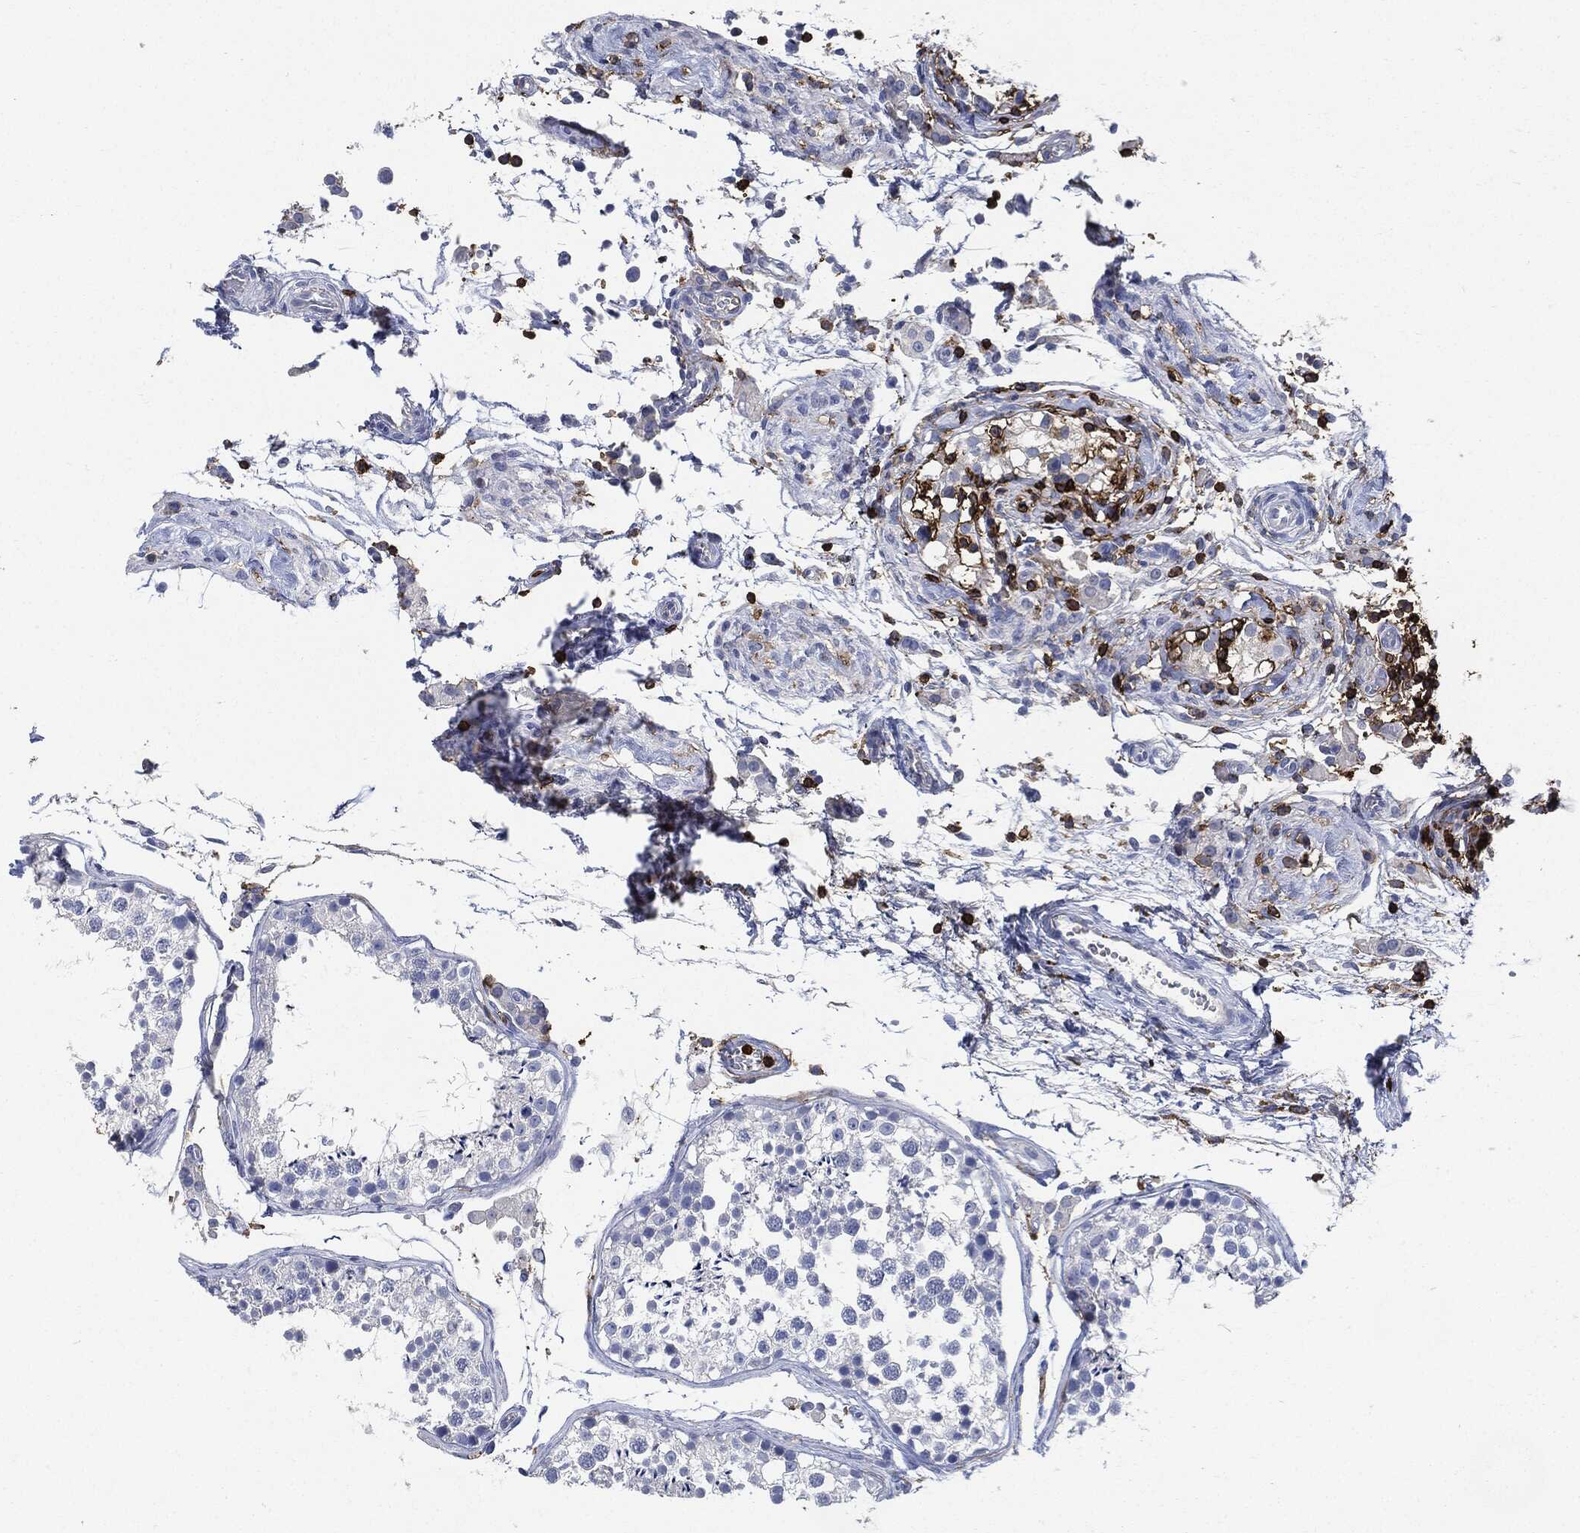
{"staining": {"intensity": "negative", "quantity": "none", "location": "none"}, "tissue": "testis", "cell_type": "Cells in seminiferous ducts", "image_type": "normal", "snomed": [{"axis": "morphology", "description": "Normal tissue, NOS"}, {"axis": "topography", "description": "Testis"}], "caption": "IHC micrograph of normal human testis stained for a protein (brown), which shows no expression in cells in seminiferous ducts.", "gene": "PTPRC", "patient": {"sex": "male", "age": 29}}